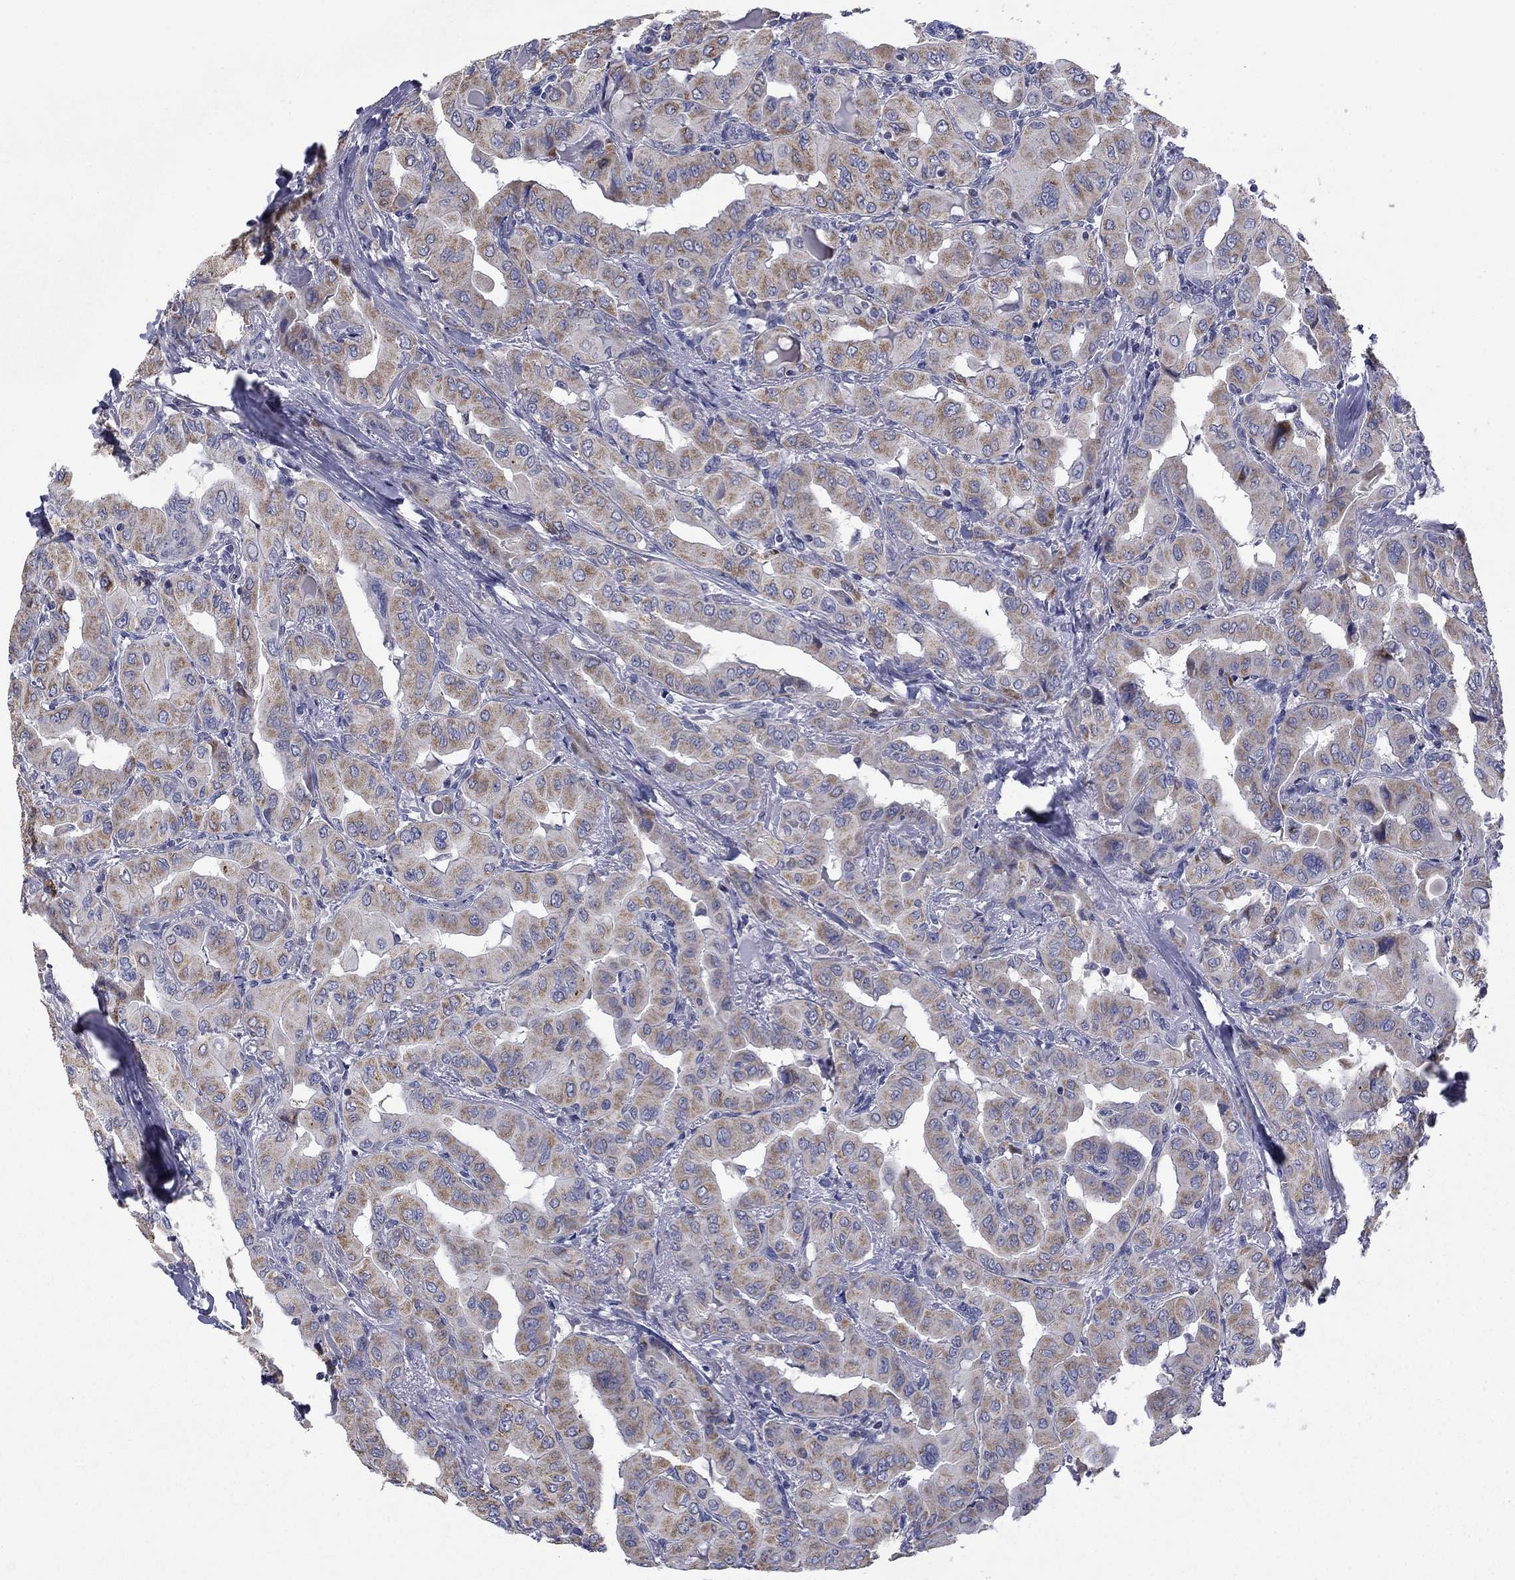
{"staining": {"intensity": "moderate", "quantity": "25%-75%", "location": "cytoplasmic/membranous"}, "tissue": "thyroid cancer", "cell_type": "Tumor cells", "image_type": "cancer", "snomed": [{"axis": "morphology", "description": "Normal tissue, NOS"}, {"axis": "morphology", "description": "Papillary adenocarcinoma, NOS"}, {"axis": "topography", "description": "Thyroid gland"}], "caption": "The image displays staining of thyroid cancer, revealing moderate cytoplasmic/membranous protein staining (brown color) within tumor cells.", "gene": "FRK", "patient": {"sex": "female", "age": 66}}